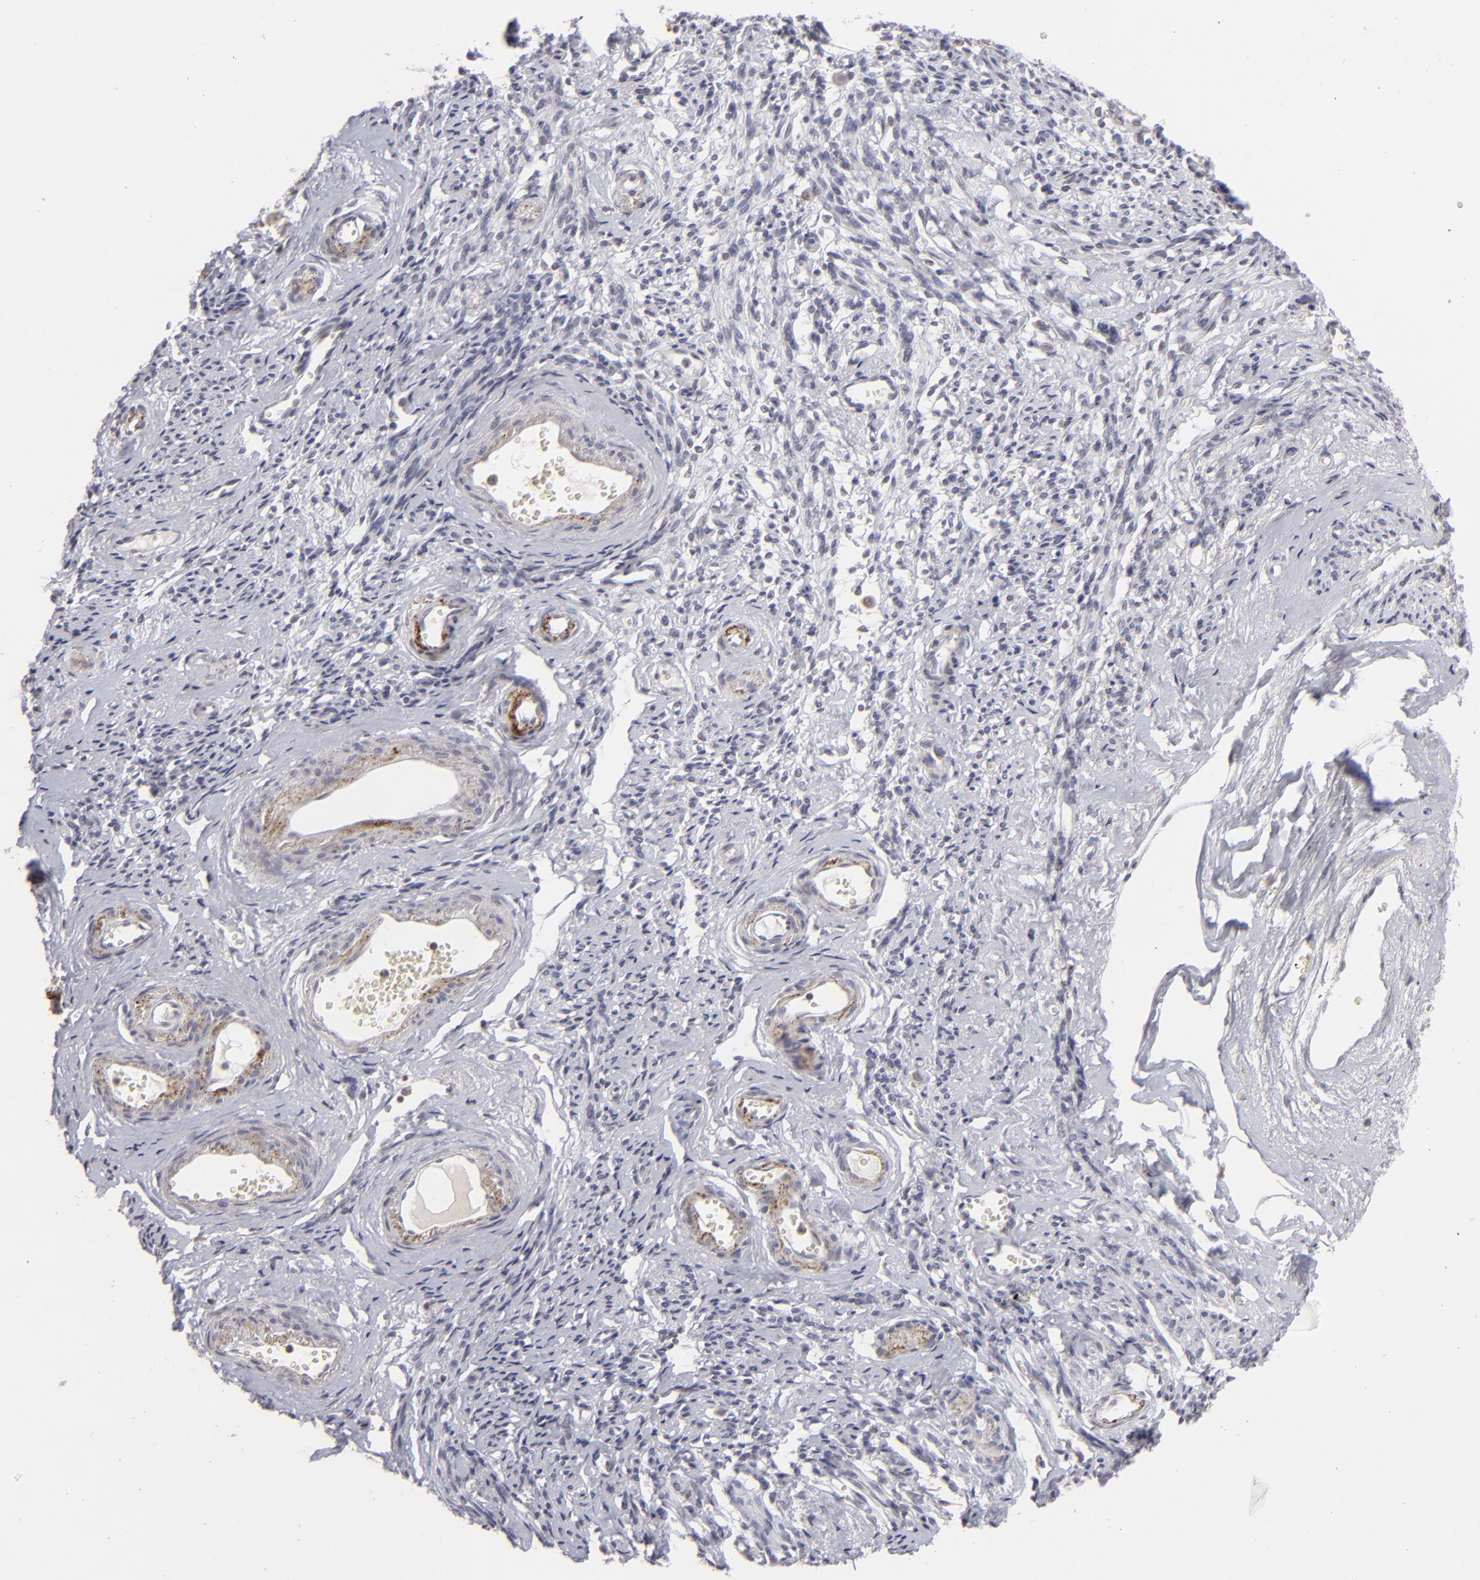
{"staining": {"intensity": "negative", "quantity": "none", "location": "none"}, "tissue": "endometrial cancer", "cell_type": "Tumor cells", "image_type": "cancer", "snomed": [{"axis": "morphology", "description": "Adenocarcinoma, NOS"}, {"axis": "topography", "description": "Endometrium"}], "caption": "IHC histopathology image of neoplastic tissue: human adenocarcinoma (endometrial) stained with DAB reveals no significant protein staining in tumor cells.", "gene": "CLDN2", "patient": {"sex": "female", "age": 75}}